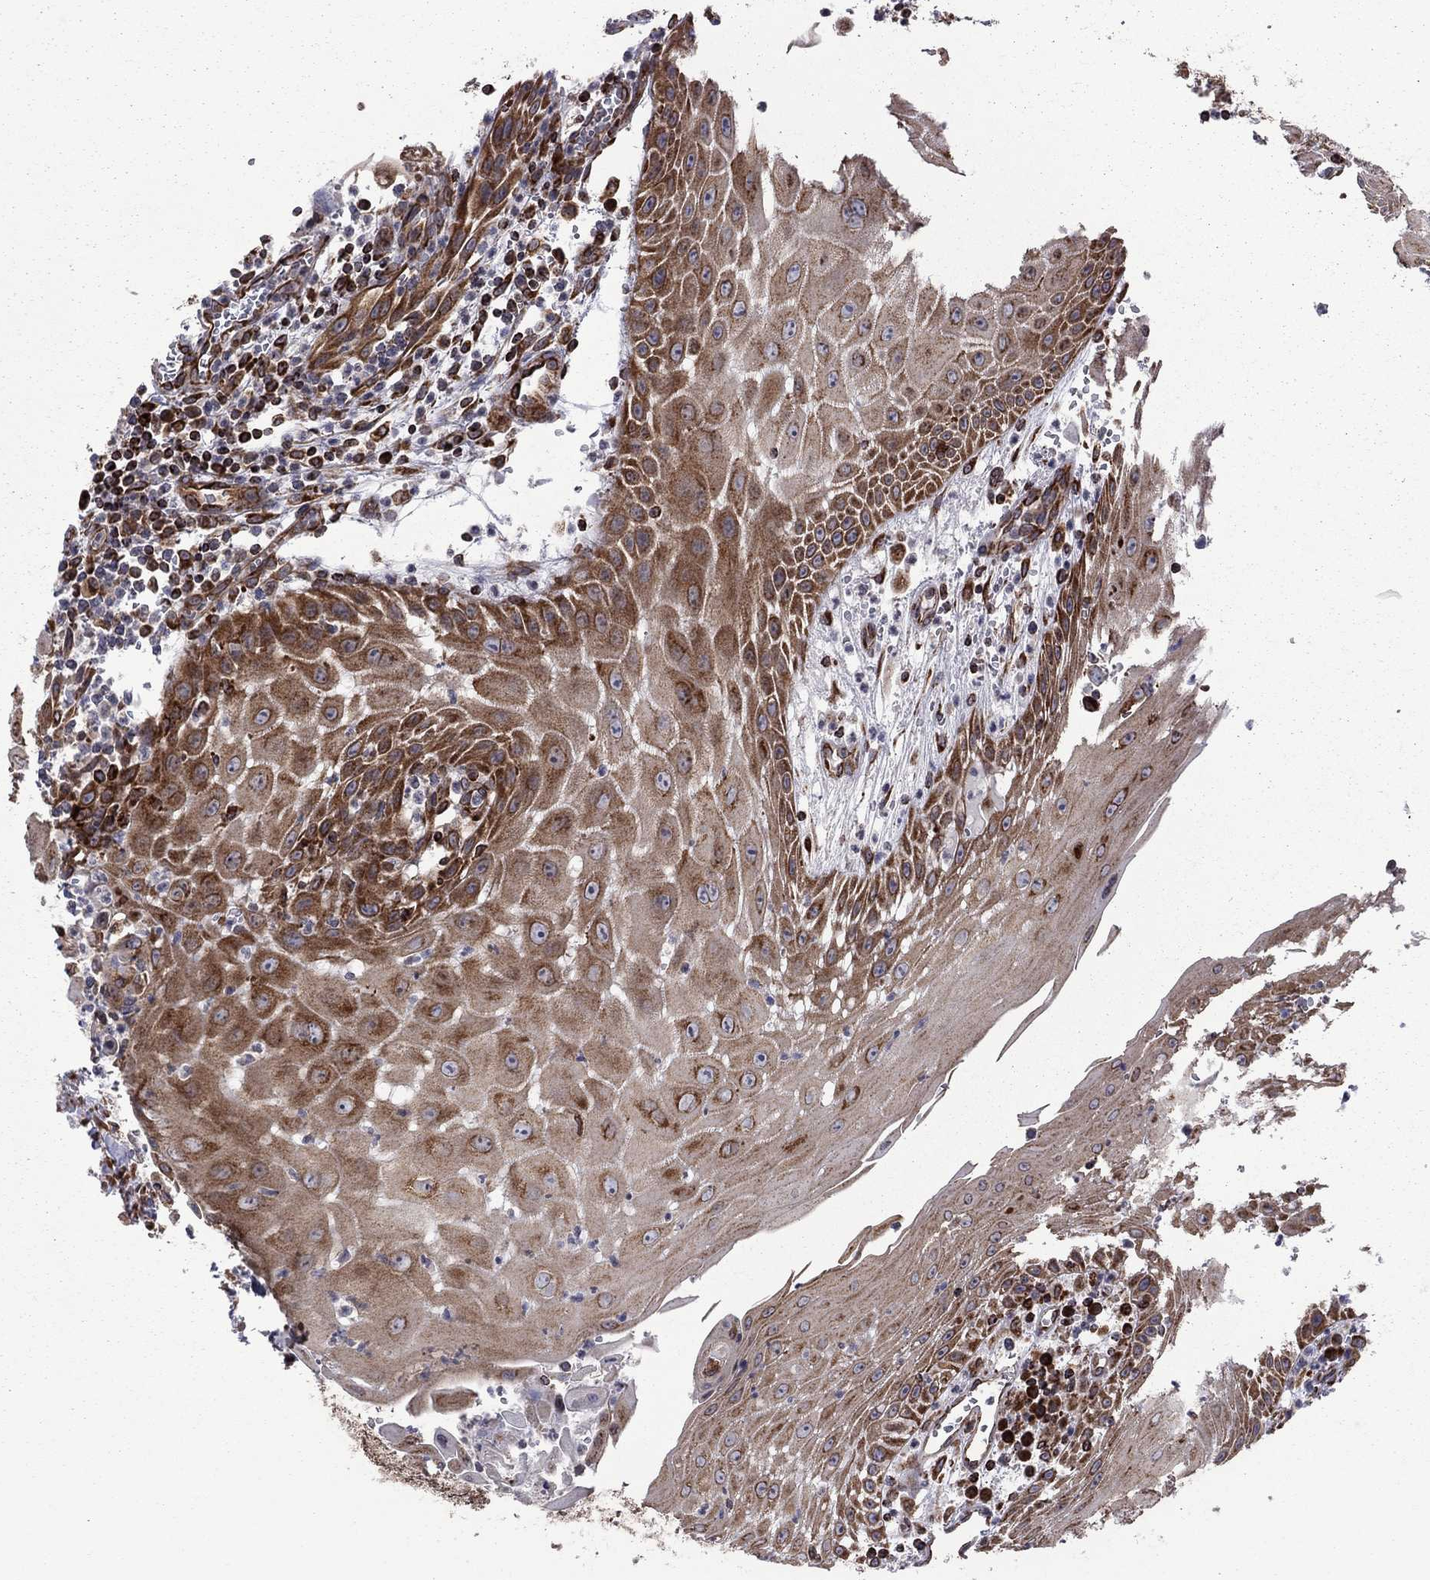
{"staining": {"intensity": "moderate", "quantity": ">75%", "location": "cytoplasmic/membranous"}, "tissue": "head and neck cancer", "cell_type": "Tumor cells", "image_type": "cancer", "snomed": [{"axis": "morphology", "description": "Squamous cell carcinoma, NOS"}, {"axis": "topography", "description": "Oral tissue"}, {"axis": "topography", "description": "Head-Neck"}], "caption": "This is a photomicrograph of IHC staining of head and neck cancer, which shows moderate staining in the cytoplasmic/membranous of tumor cells.", "gene": "CLPTM1", "patient": {"sex": "male", "age": 58}}